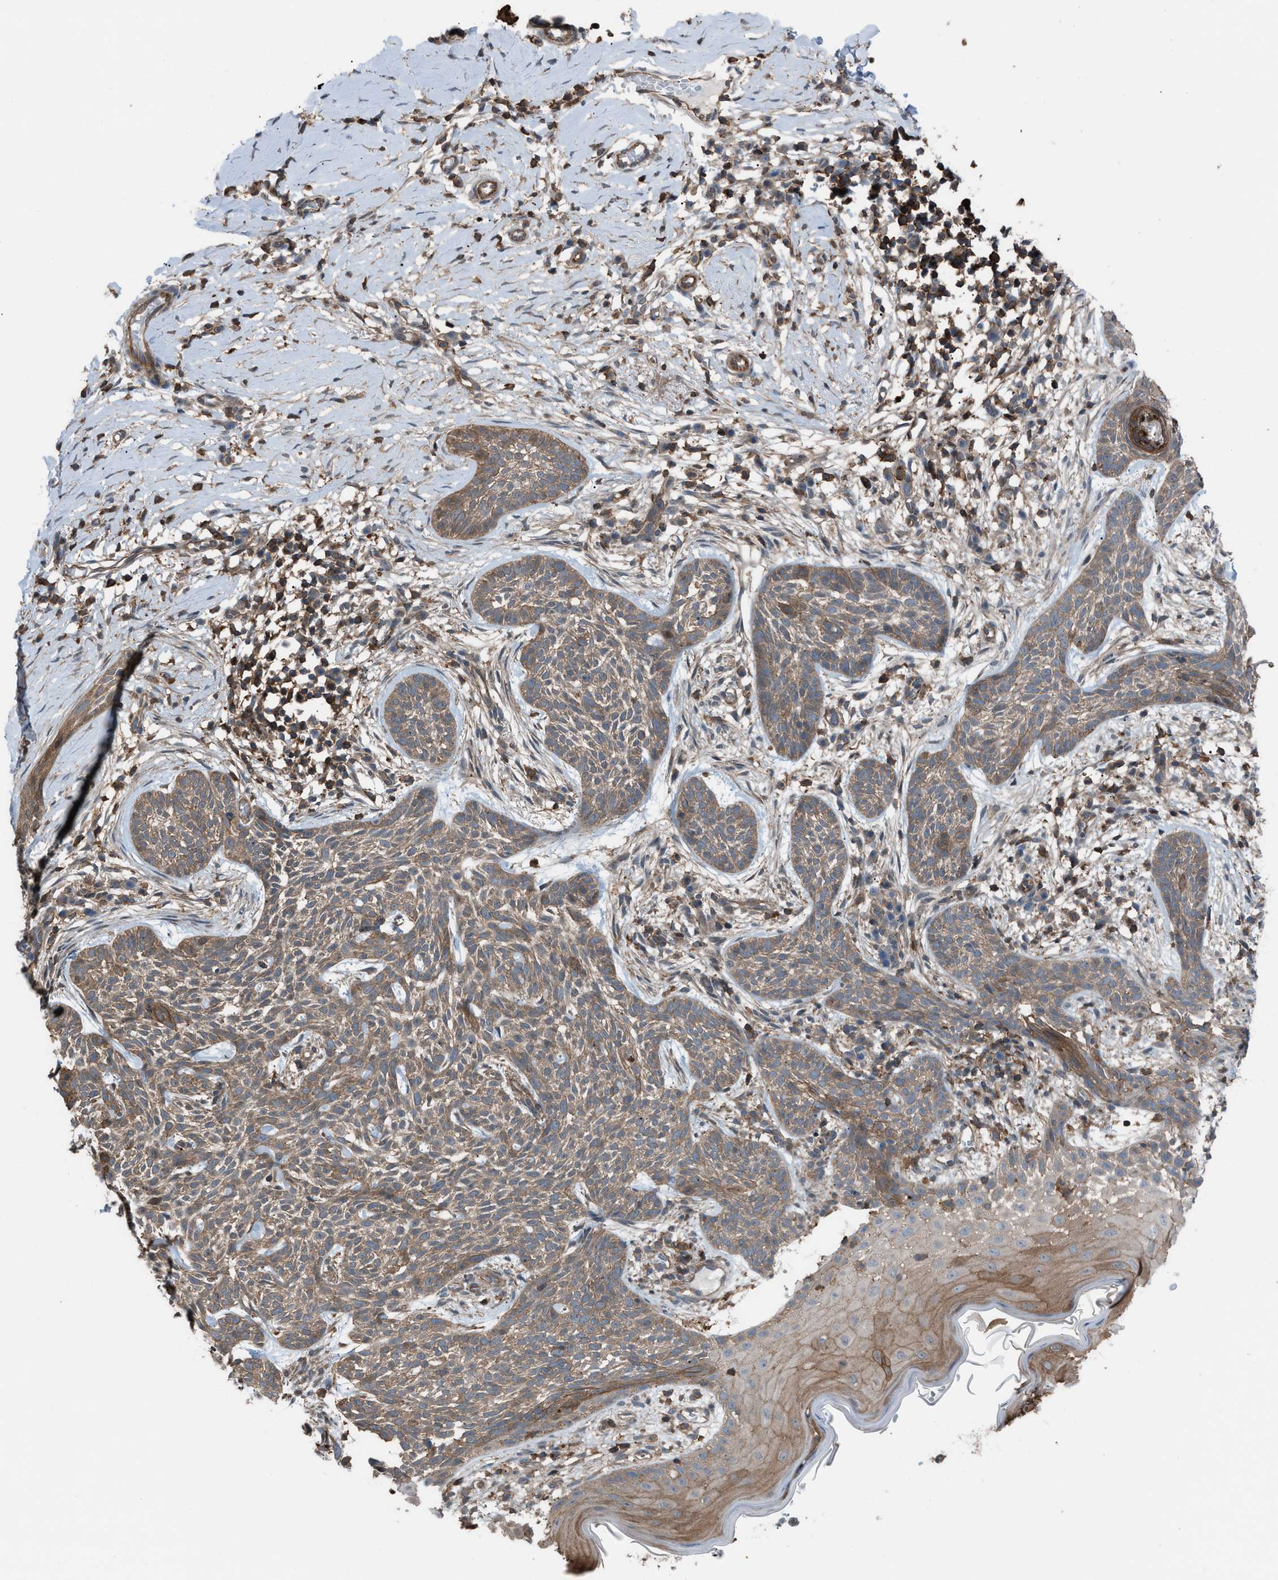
{"staining": {"intensity": "moderate", "quantity": ">75%", "location": "cytoplasmic/membranous"}, "tissue": "skin cancer", "cell_type": "Tumor cells", "image_type": "cancer", "snomed": [{"axis": "morphology", "description": "Basal cell carcinoma"}, {"axis": "topography", "description": "Skin"}], "caption": "This image shows basal cell carcinoma (skin) stained with immunohistochemistry to label a protein in brown. The cytoplasmic/membranous of tumor cells show moderate positivity for the protein. Nuclei are counter-stained blue.", "gene": "DYRK1A", "patient": {"sex": "female", "age": 59}}